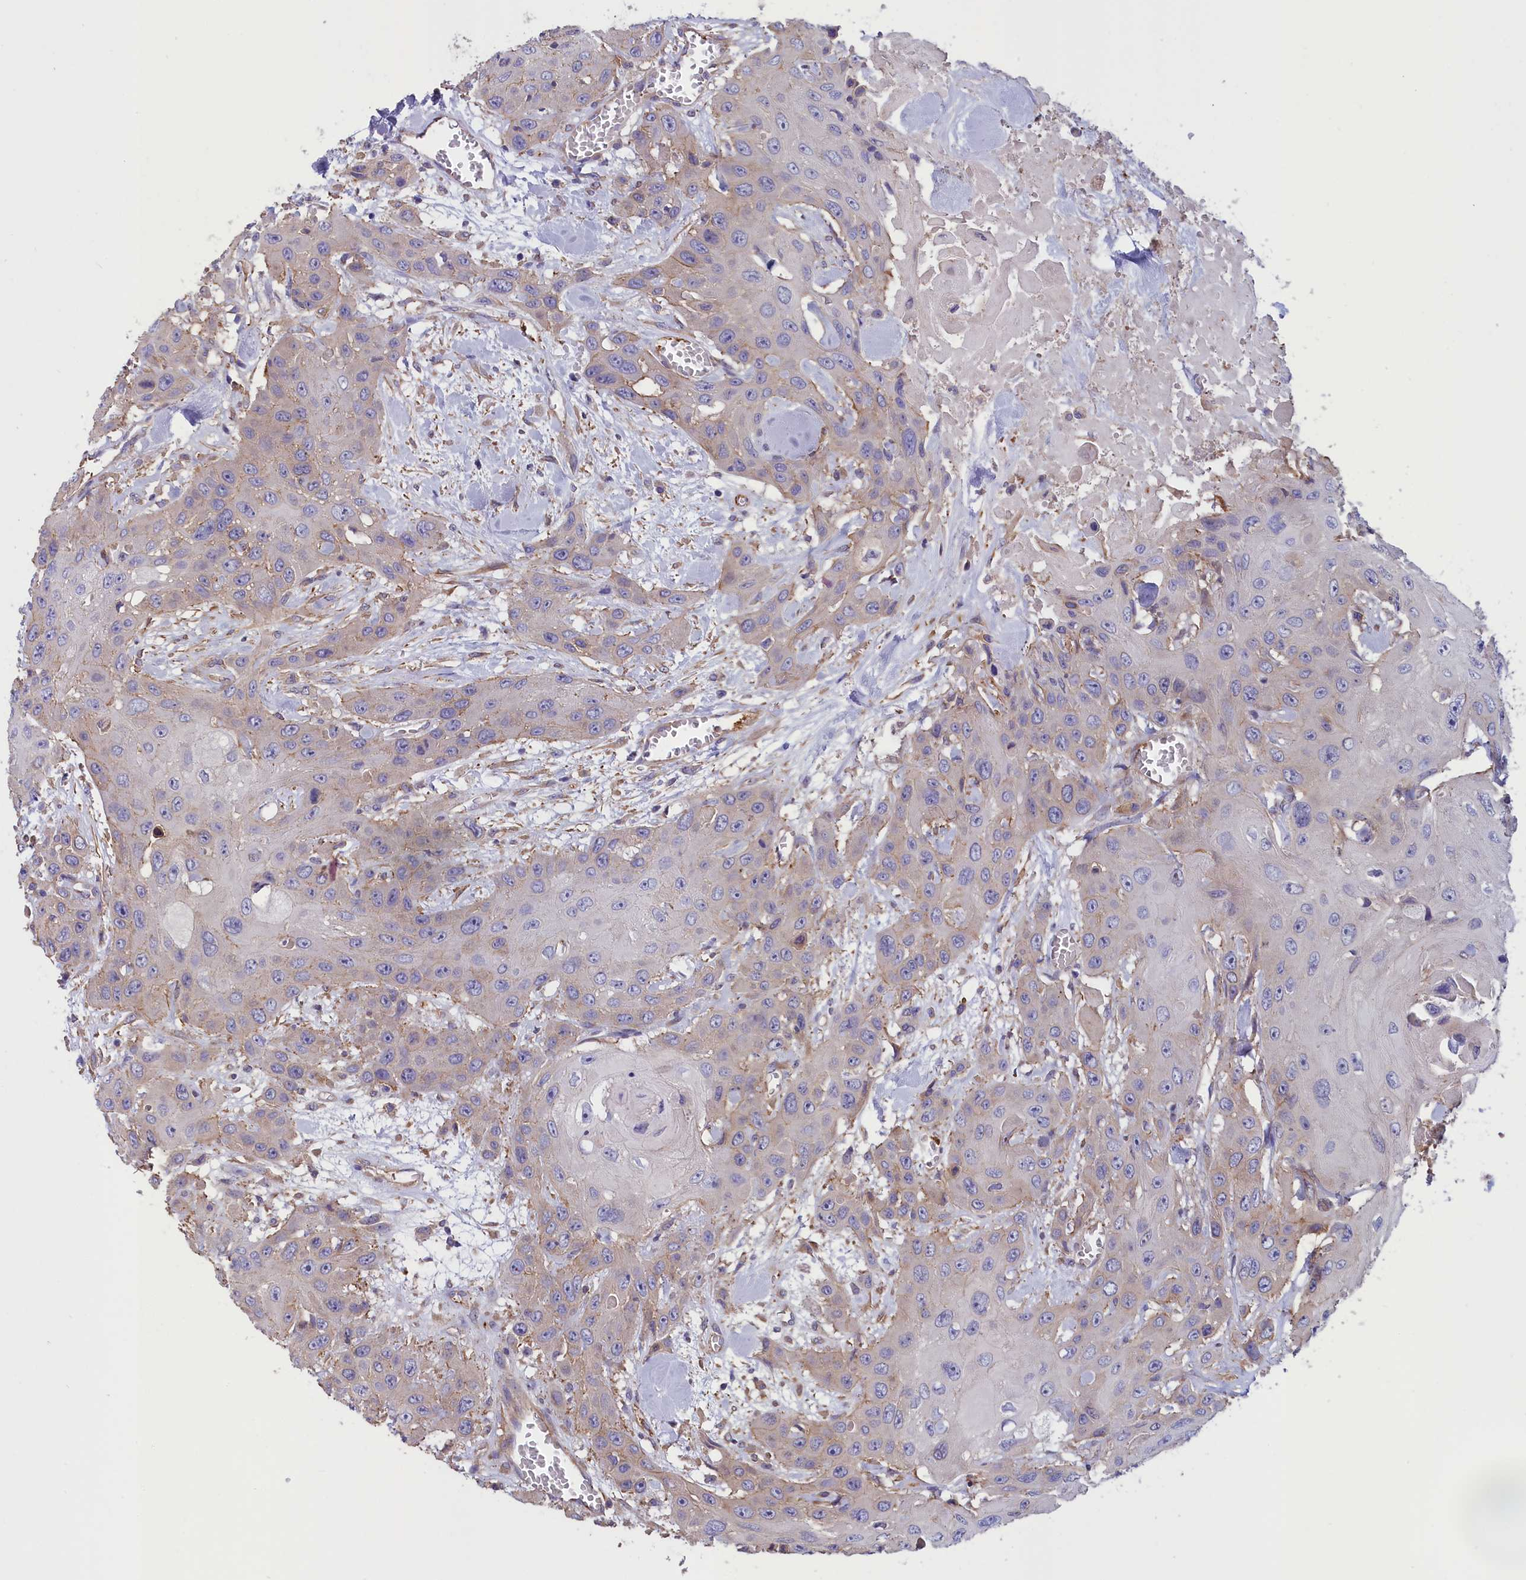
{"staining": {"intensity": "weak", "quantity": "<25%", "location": "cytoplasmic/membranous"}, "tissue": "head and neck cancer", "cell_type": "Tumor cells", "image_type": "cancer", "snomed": [{"axis": "morphology", "description": "Squamous cell carcinoma, NOS"}, {"axis": "topography", "description": "Head-Neck"}], "caption": "This is a micrograph of immunohistochemistry staining of head and neck squamous cell carcinoma, which shows no staining in tumor cells.", "gene": "AMDHD2", "patient": {"sex": "male", "age": 81}}